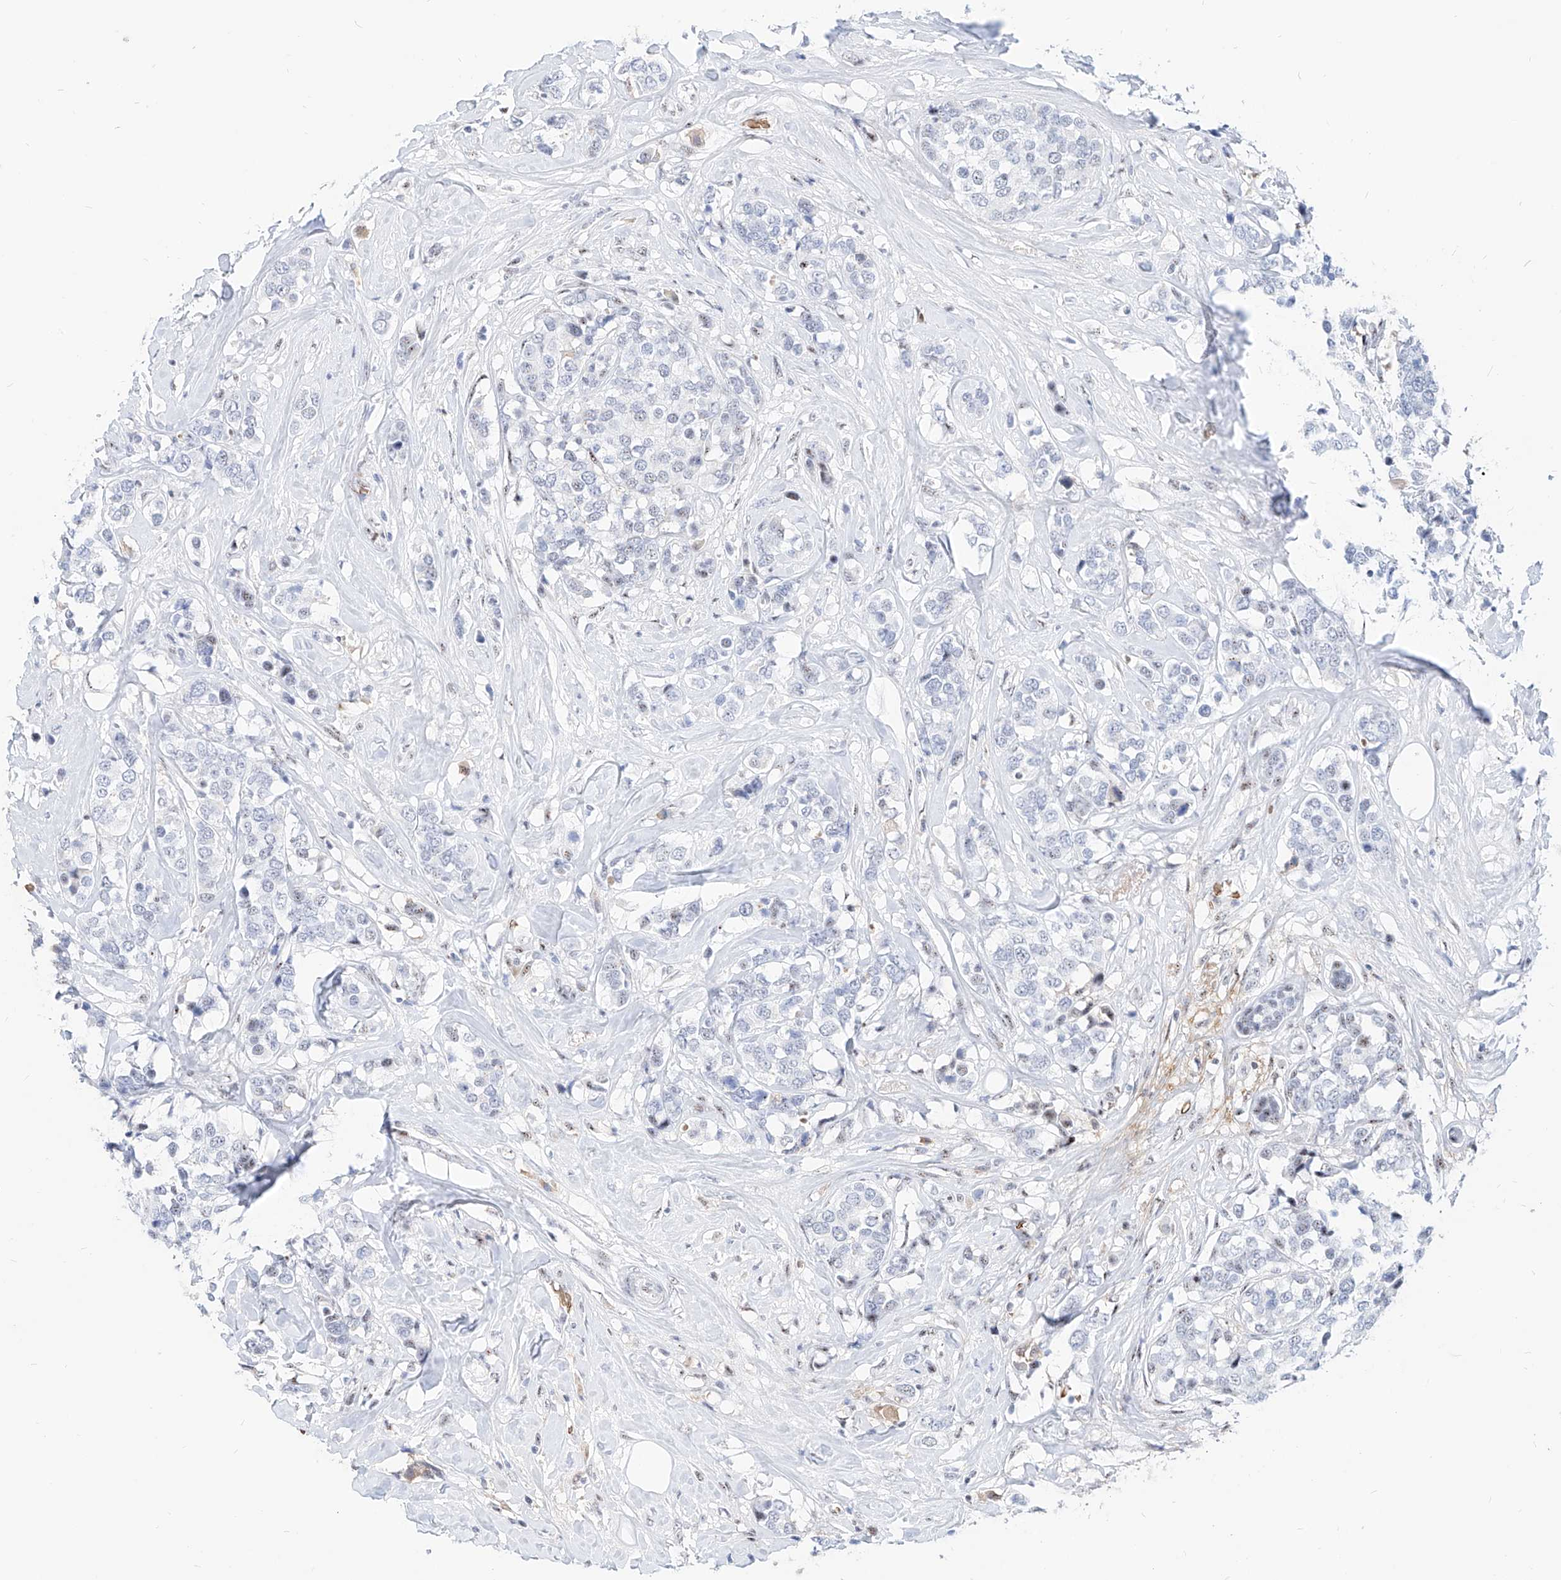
{"staining": {"intensity": "negative", "quantity": "none", "location": "none"}, "tissue": "breast cancer", "cell_type": "Tumor cells", "image_type": "cancer", "snomed": [{"axis": "morphology", "description": "Lobular carcinoma"}, {"axis": "topography", "description": "Breast"}], "caption": "This is a image of IHC staining of breast lobular carcinoma, which shows no positivity in tumor cells.", "gene": "ZFP42", "patient": {"sex": "female", "age": 59}}